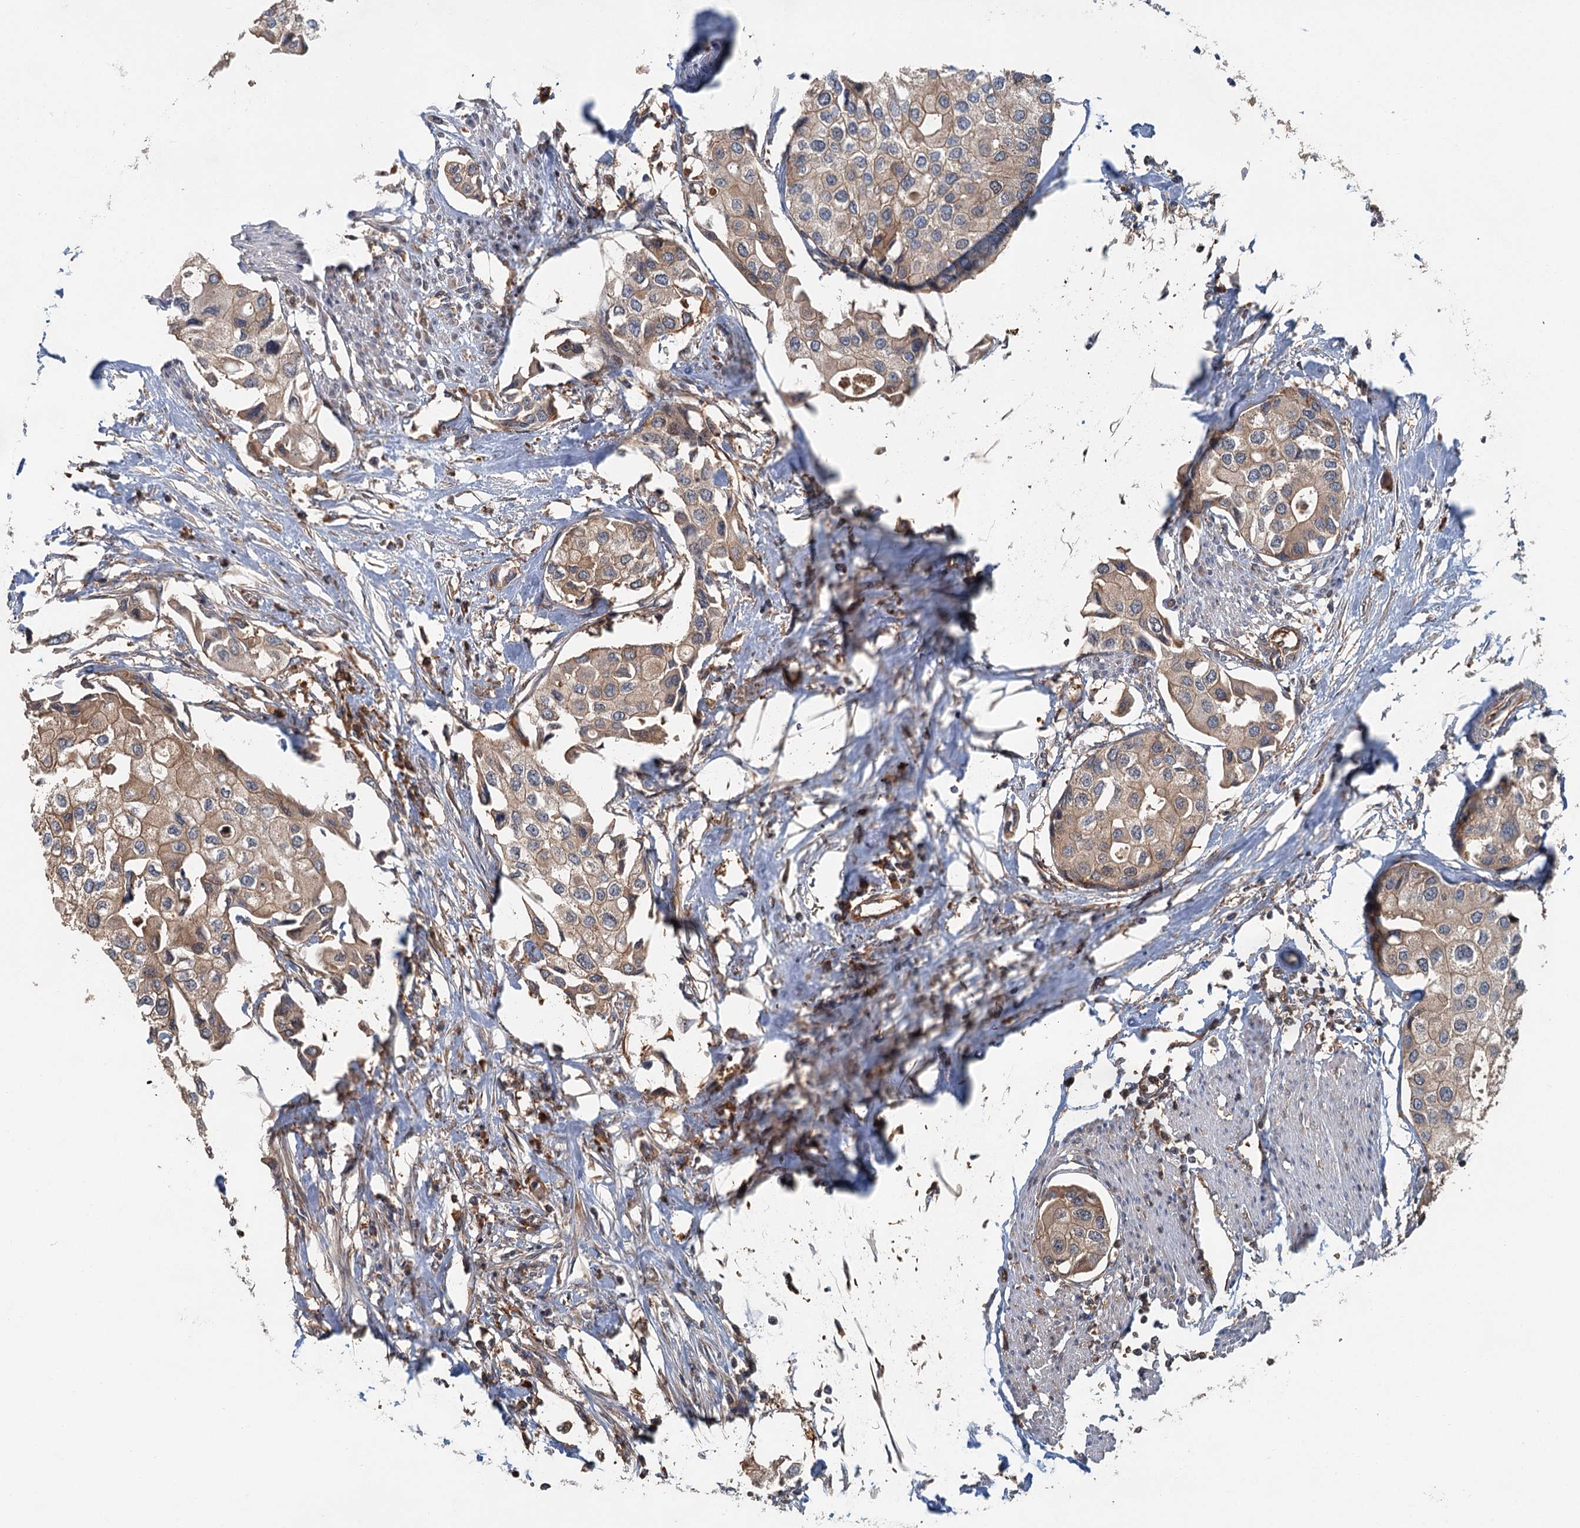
{"staining": {"intensity": "weak", "quantity": ">75%", "location": "cytoplasmic/membranous"}, "tissue": "urothelial cancer", "cell_type": "Tumor cells", "image_type": "cancer", "snomed": [{"axis": "morphology", "description": "Urothelial carcinoma, High grade"}, {"axis": "topography", "description": "Urinary bladder"}], "caption": "DAB (3,3'-diaminobenzidine) immunohistochemical staining of human urothelial cancer demonstrates weak cytoplasmic/membranous protein expression in about >75% of tumor cells.", "gene": "ZNF527", "patient": {"sex": "male", "age": 64}}